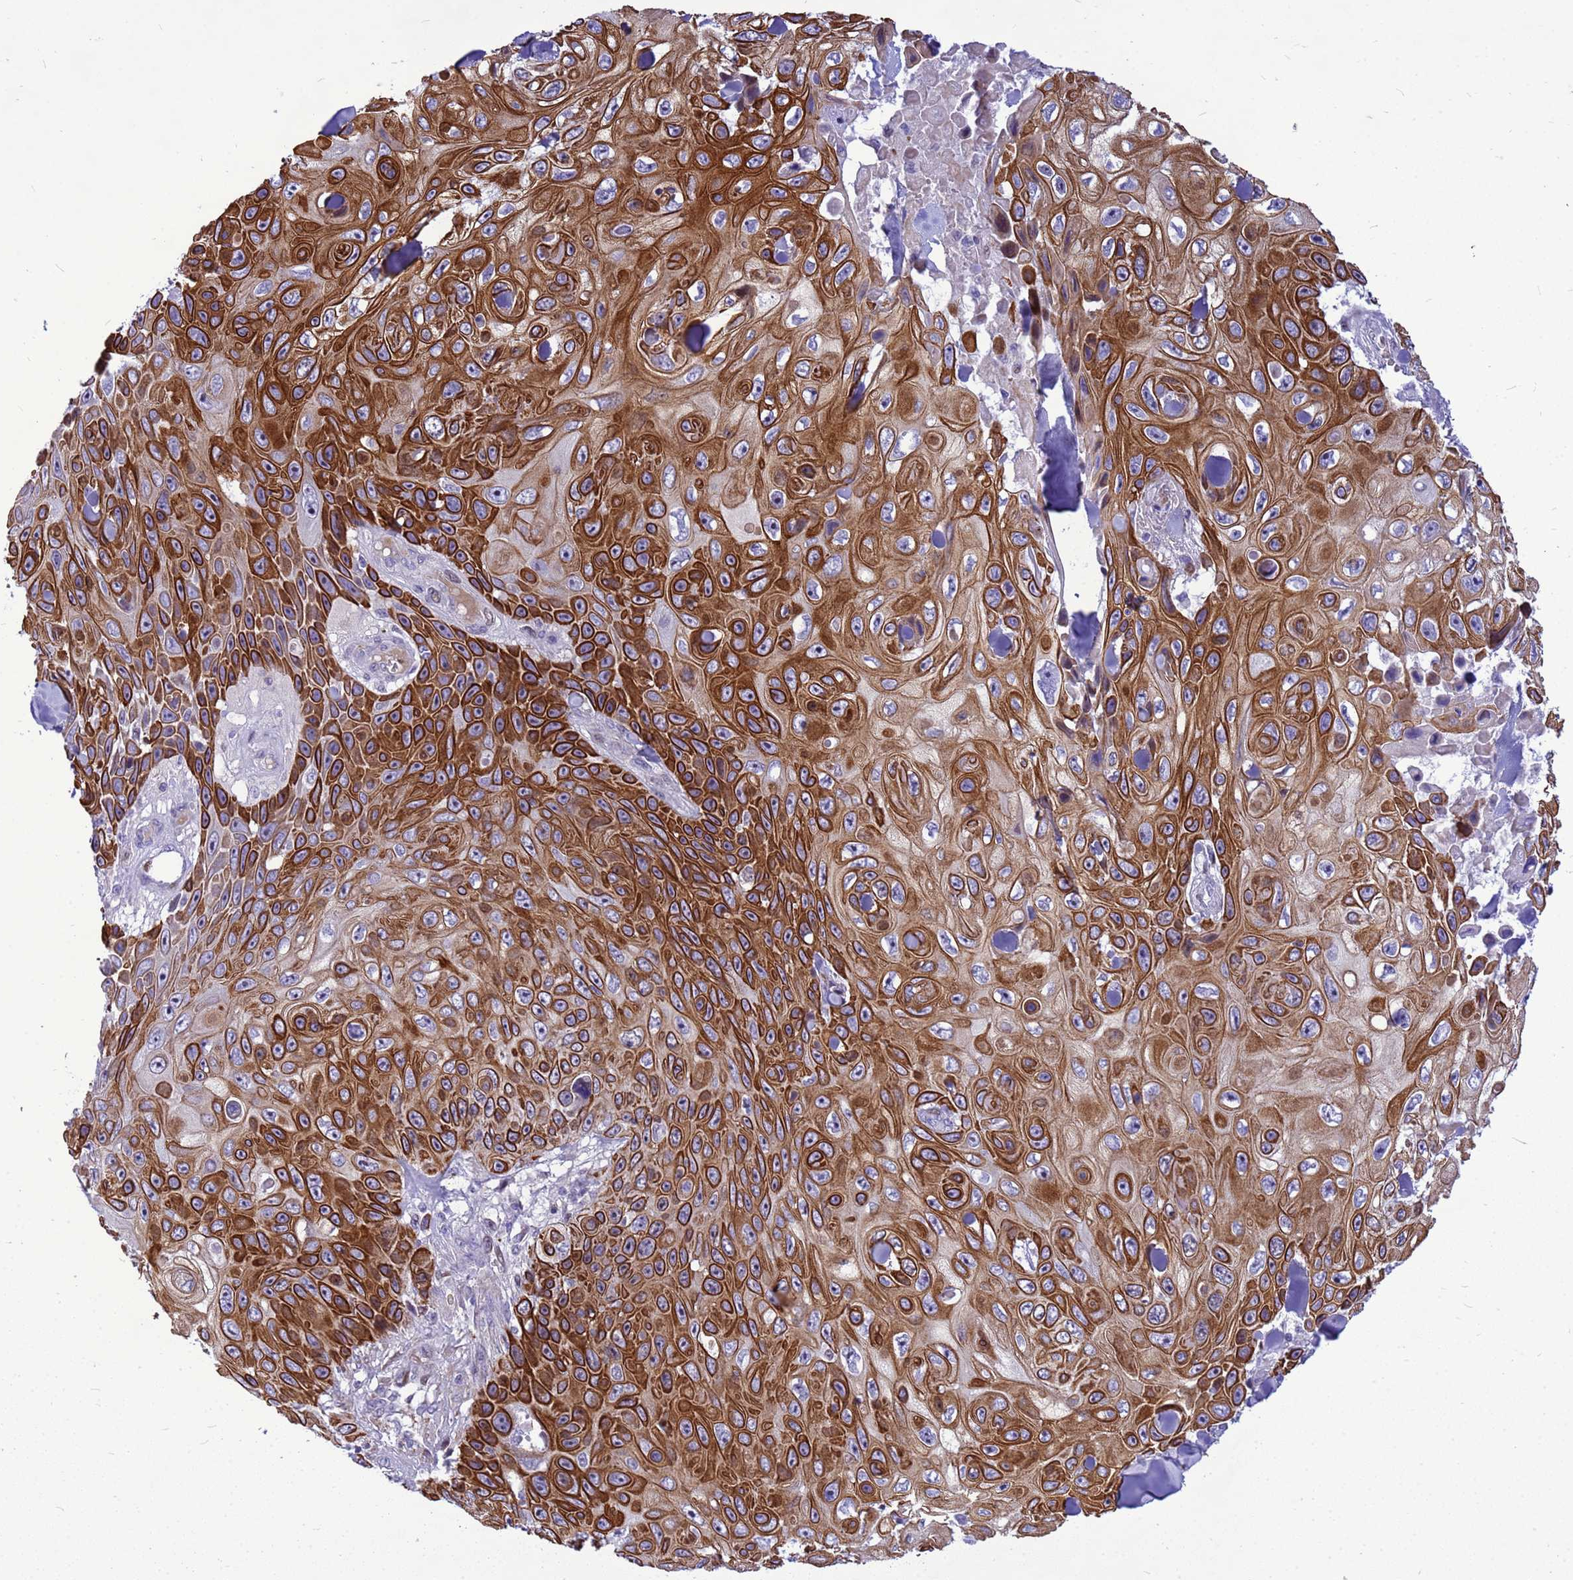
{"staining": {"intensity": "strong", "quantity": ">75%", "location": "cytoplasmic/membranous"}, "tissue": "skin cancer", "cell_type": "Tumor cells", "image_type": "cancer", "snomed": [{"axis": "morphology", "description": "Squamous cell carcinoma, NOS"}, {"axis": "topography", "description": "Skin"}], "caption": "Brown immunohistochemical staining in human skin cancer (squamous cell carcinoma) reveals strong cytoplasmic/membranous expression in approximately >75% of tumor cells.", "gene": "ADAMTS7", "patient": {"sex": "male", "age": 82}}